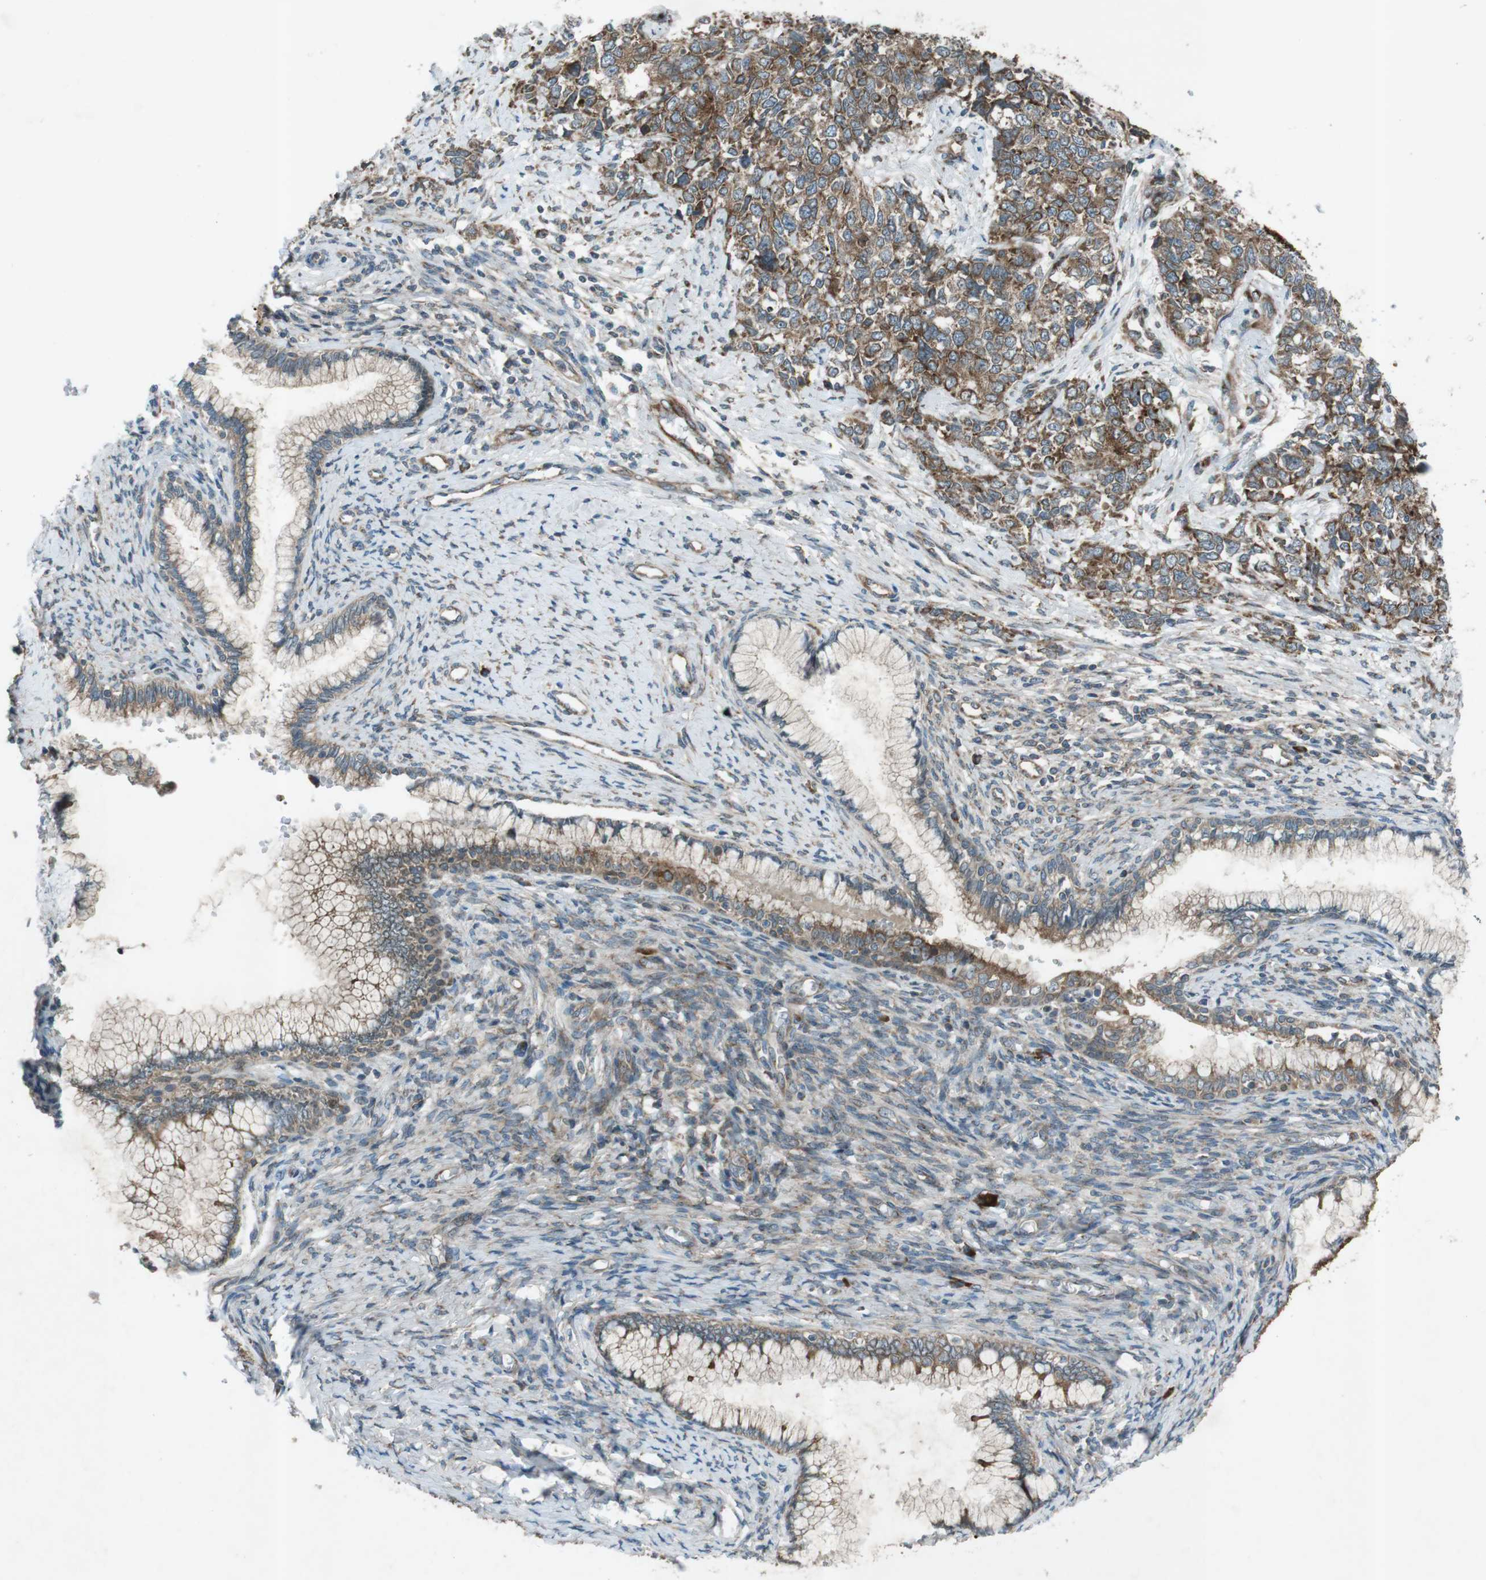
{"staining": {"intensity": "moderate", "quantity": "25%-75%", "location": "cytoplasmic/membranous"}, "tissue": "cervical cancer", "cell_type": "Tumor cells", "image_type": "cancer", "snomed": [{"axis": "morphology", "description": "Squamous cell carcinoma, NOS"}, {"axis": "topography", "description": "Cervix"}], "caption": "Moderate cytoplasmic/membranous protein positivity is appreciated in approximately 25%-75% of tumor cells in cervical cancer (squamous cell carcinoma).", "gene": "SLC41A1", "patient": {"sex": "female", "age": 63}}